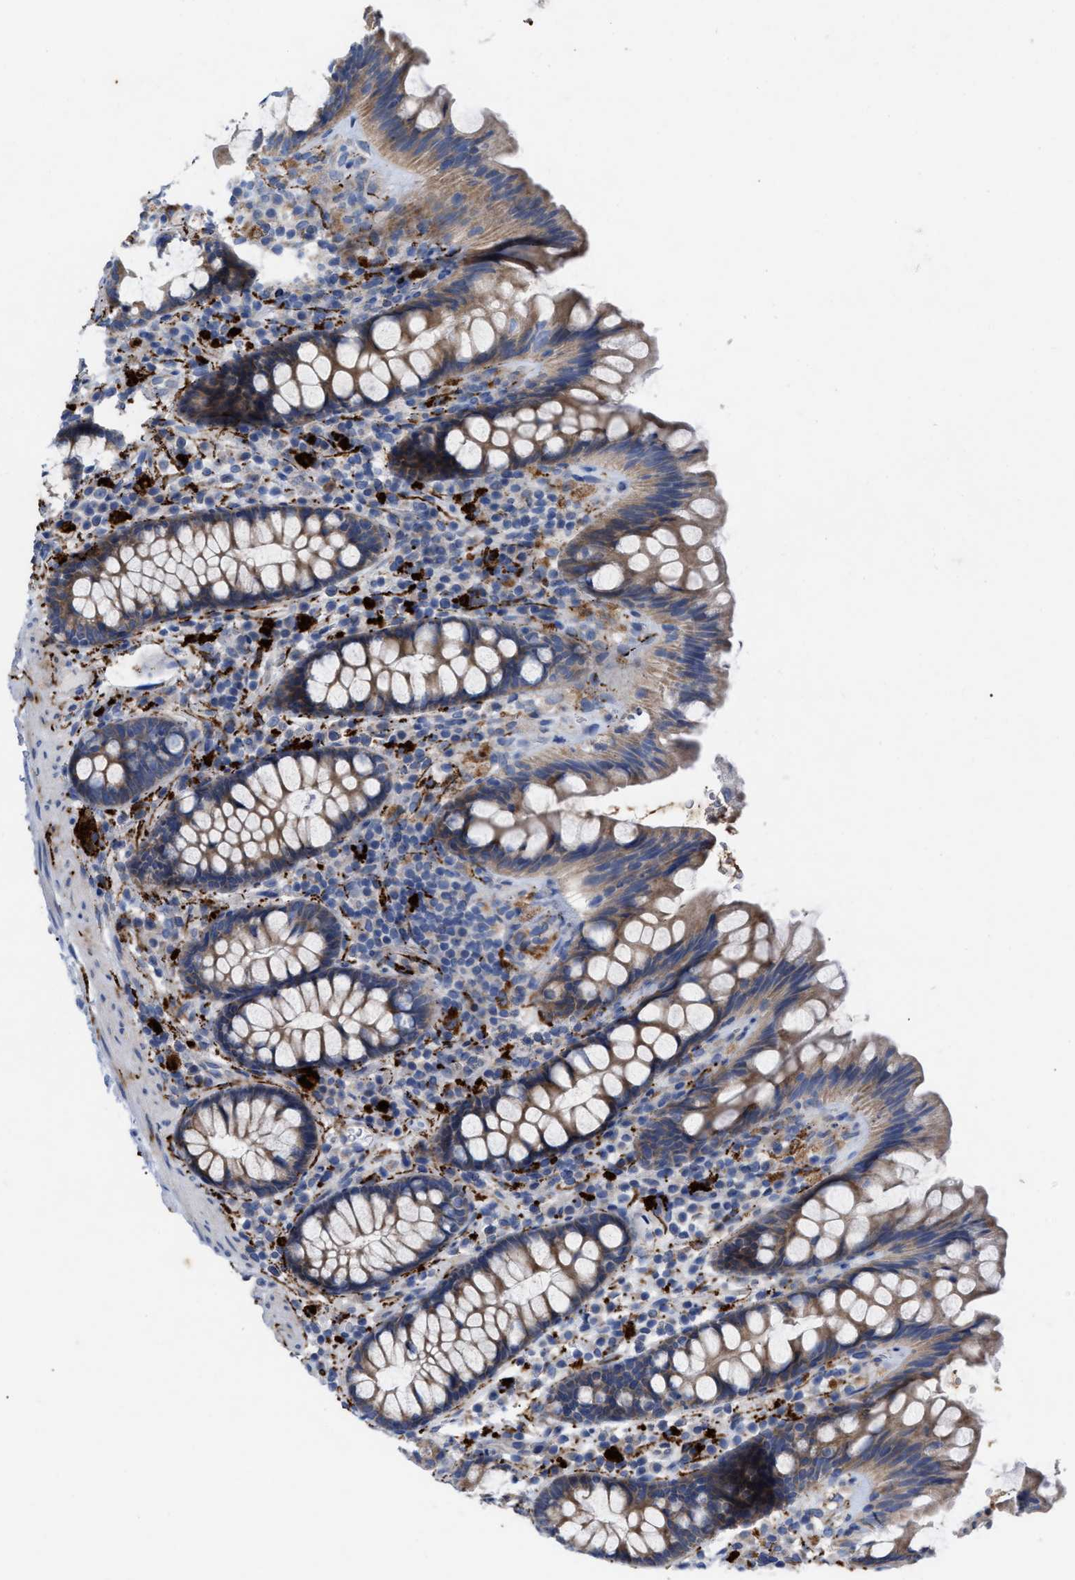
{"staining": {"intensity": "negative", "quantity": "none", "location": "none"}, "tissue": "colon", "cell_type": "Endothelial cells", "image_type": "normal", "snomed": [{"axis": "morphology", "description": "Normal tissue, NOS"}, {"axis": "topography", "description": "Colon"}], "caption": "Colon was stained to show a protein in brown. There is no significant positivity in endothelial cells. Nuclei are stained in blue.", "gene": "VIP", "patient": {"sex": "female", "age": 80}}